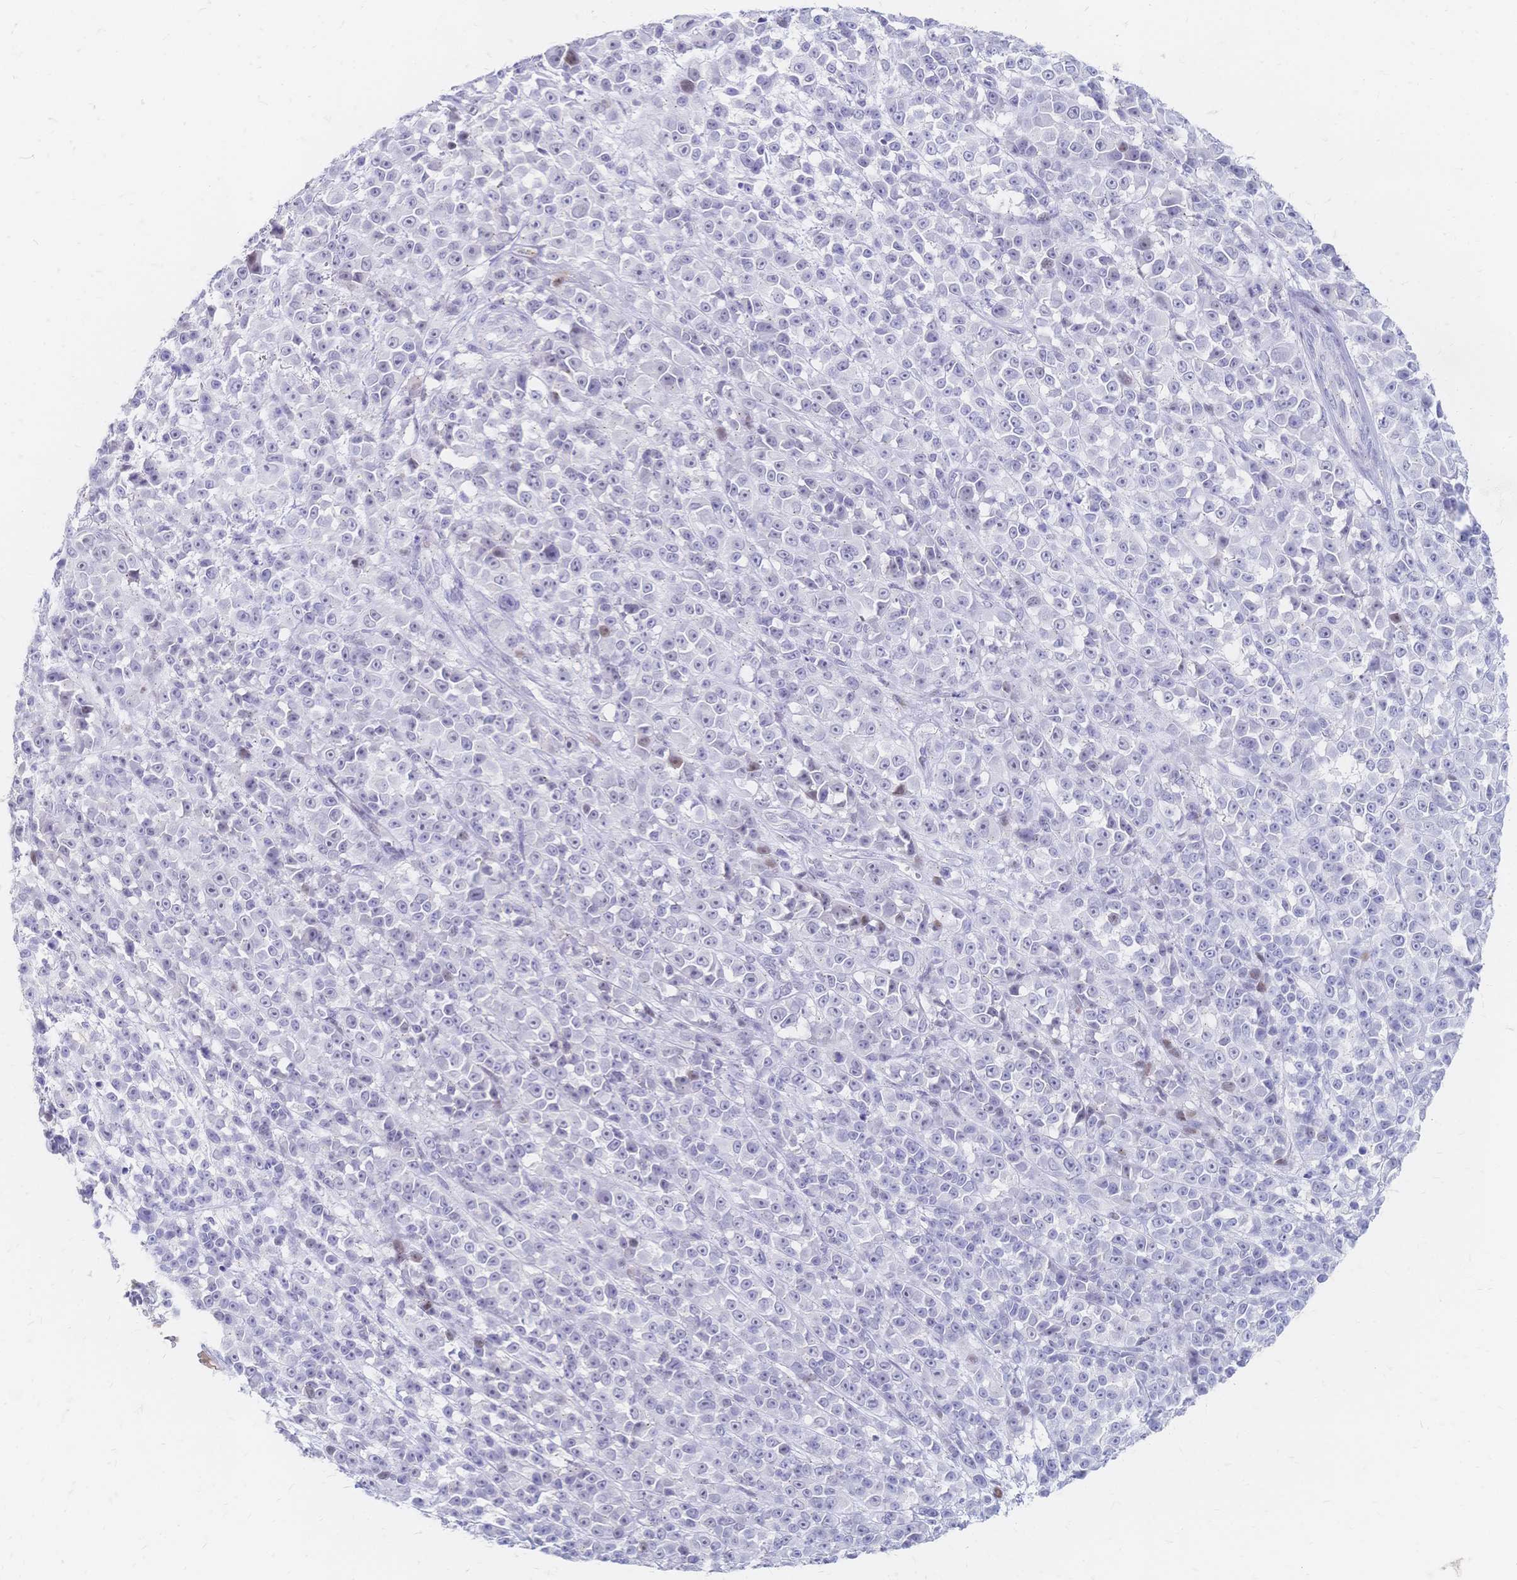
{"staining": {"intensity": "negative", "quantity": "none", "location": "none"}, "tissue": "melanoma", "cell_type": "Tumor cells", "image_type": "cancer", "snomed": [{"axis": "morphology", "description": "Malignant melanoma, NOS"}, {"axis": "topography", "description": "Skin"}, {"axis": "topography", "description": "Skin of back"}], "caption": "A photomicrograph of melanoma stained for a protein reveals no brown staining in tumor cells. (Stains: DAB (3,3'-diaminobenzidine) immunohistochemistry with hematoxylin counter stain, Microscopy: brightfield microscopy at high magnification).", "gene": "PSORS1C2", "patient": {"sex": "male", "age": 91}}